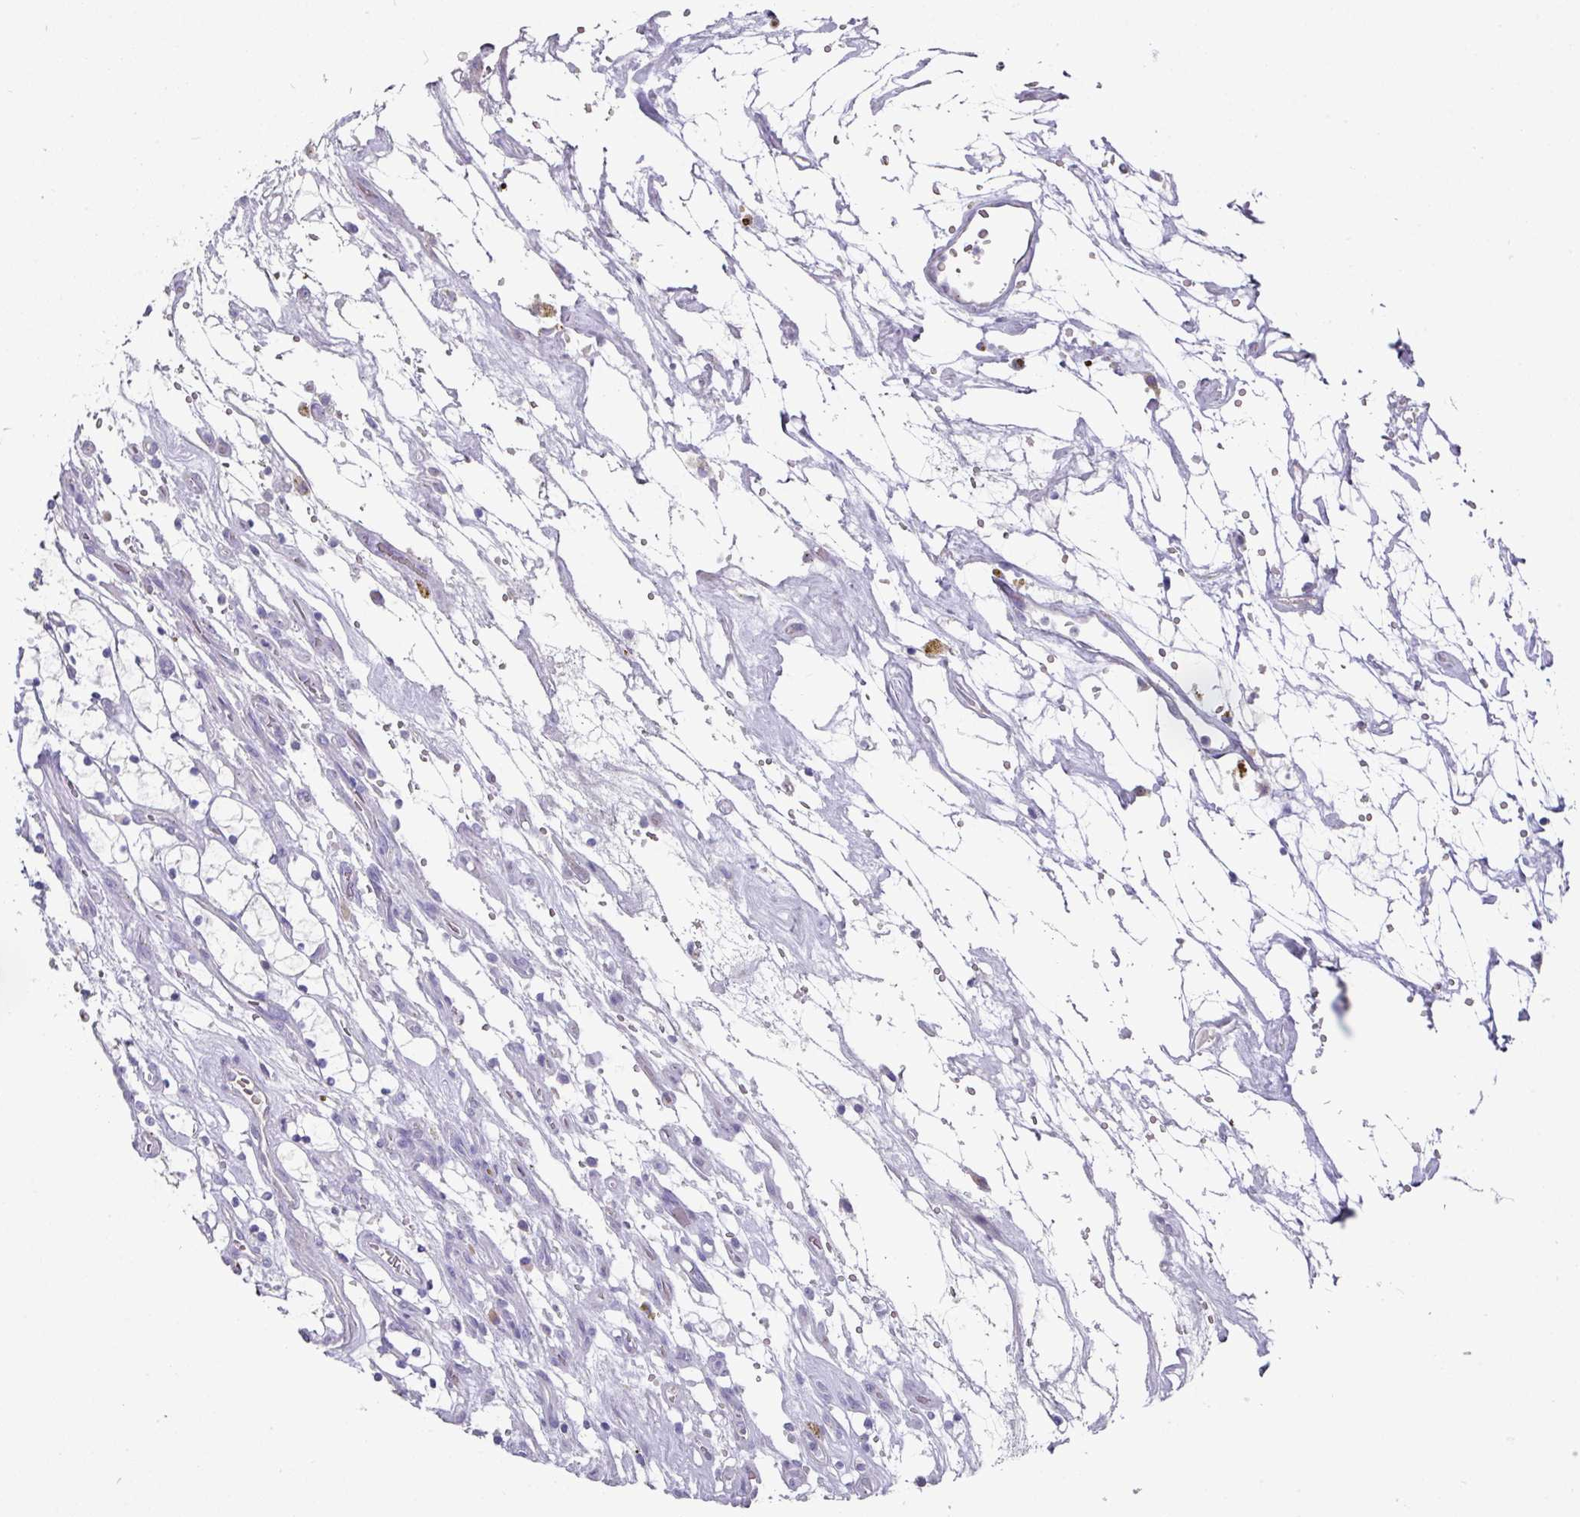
{"staining": {"intensity": "negative", "quantity": "none", "location": "none"}, "tissue": "renal cancer", "cell_type": "Tumor cells", "image_type": "cancer", "snomed": [{"axis": "morphology", "description": "Adenocarcinoma, NOS"}, {"axis": "topography", "description": "Kidney"}], "caption": "The immunohistochemistry histopathology image has no significant staining in tumor cells of renal adenocarcinoma tissue.", "gene": "IL4R", "patient": {"sex": "female", "age": 69}}